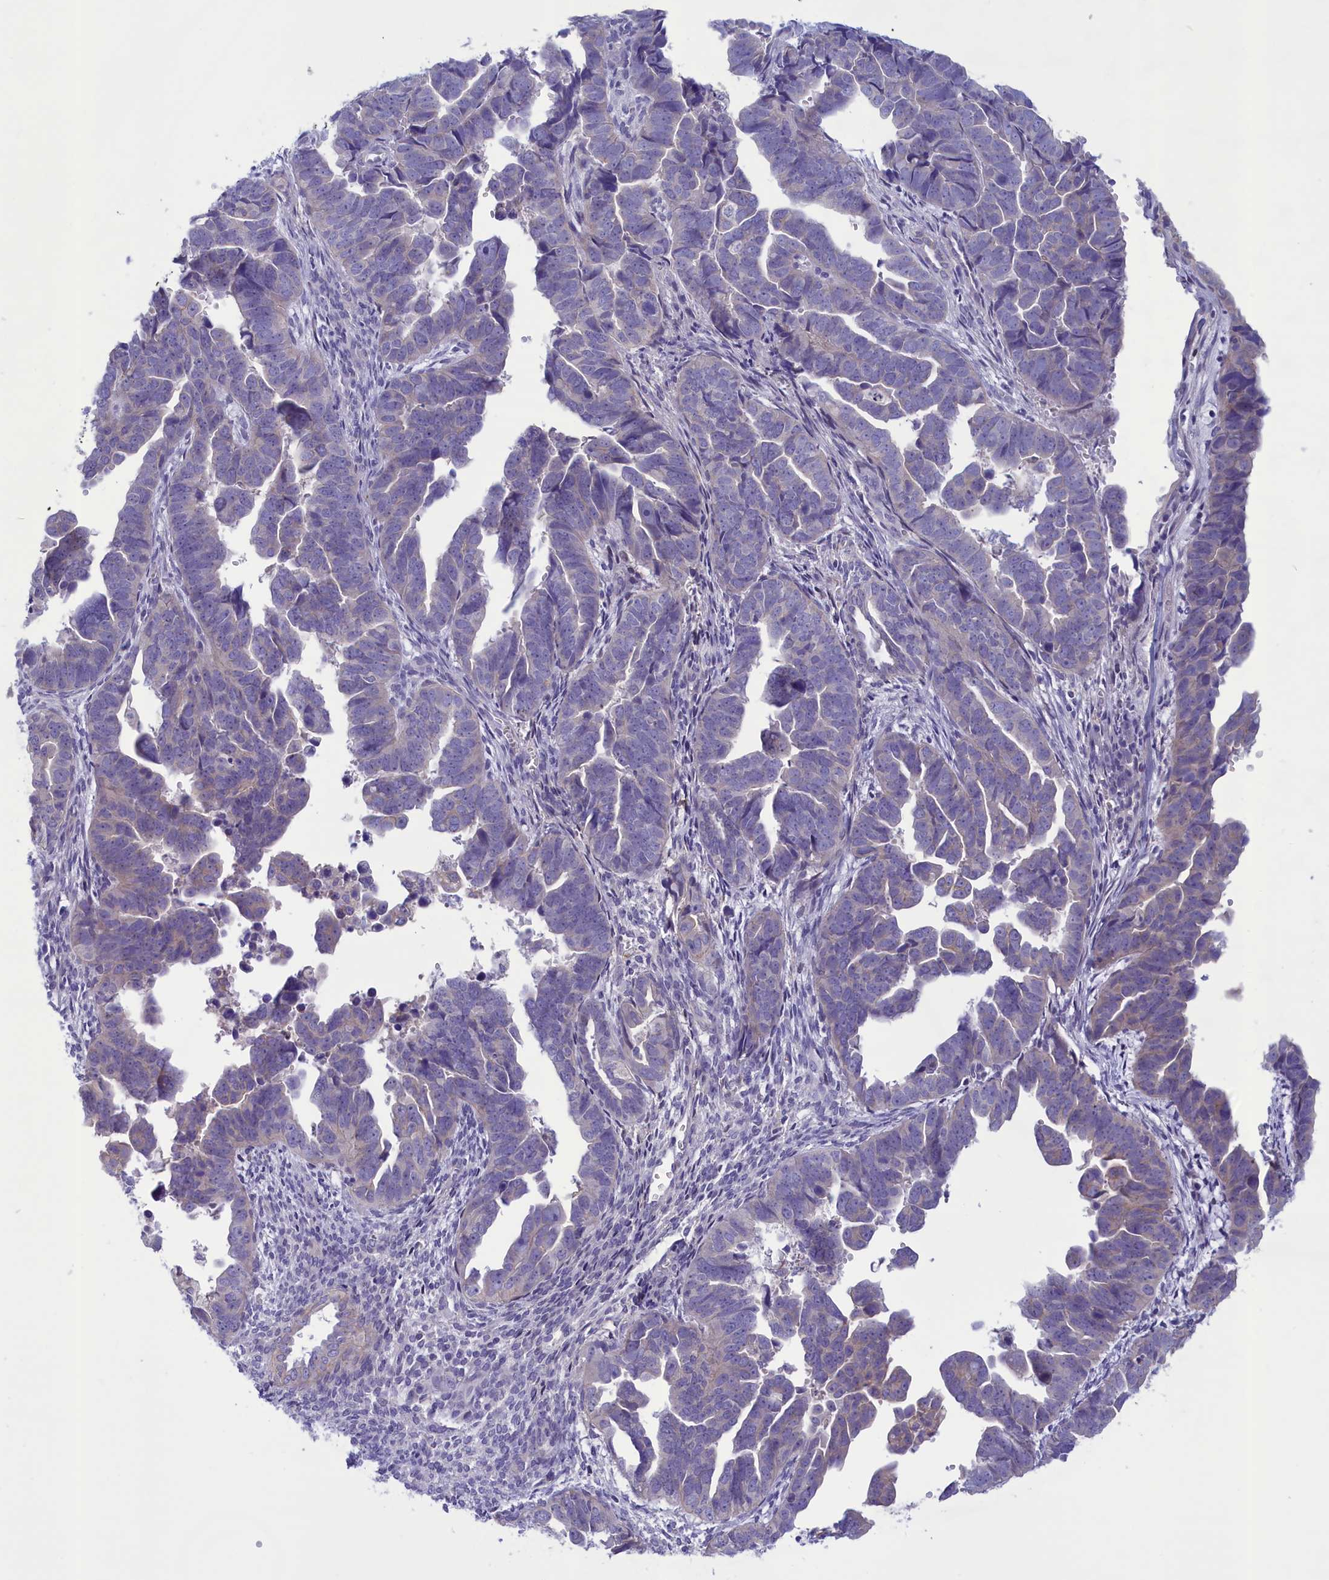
{"staining": {"intensity": "negative", "quantity": "none", "location": "none"}, "tissue": "endometrial cancer", "cell_type": "Tumor cells", "image_type": "cancer", "snomed": [{"axis": "morphology", "description": "Adenocarcinoma, NOS"}, {"axis": "topography", "description": "Endometrium"}], "caption": "There is no significant staining in tumor cells of endometrial cancer (adenocarcinoma).", "gene": "CORO2A", "patient": {"sex": "female", "age": 75}}